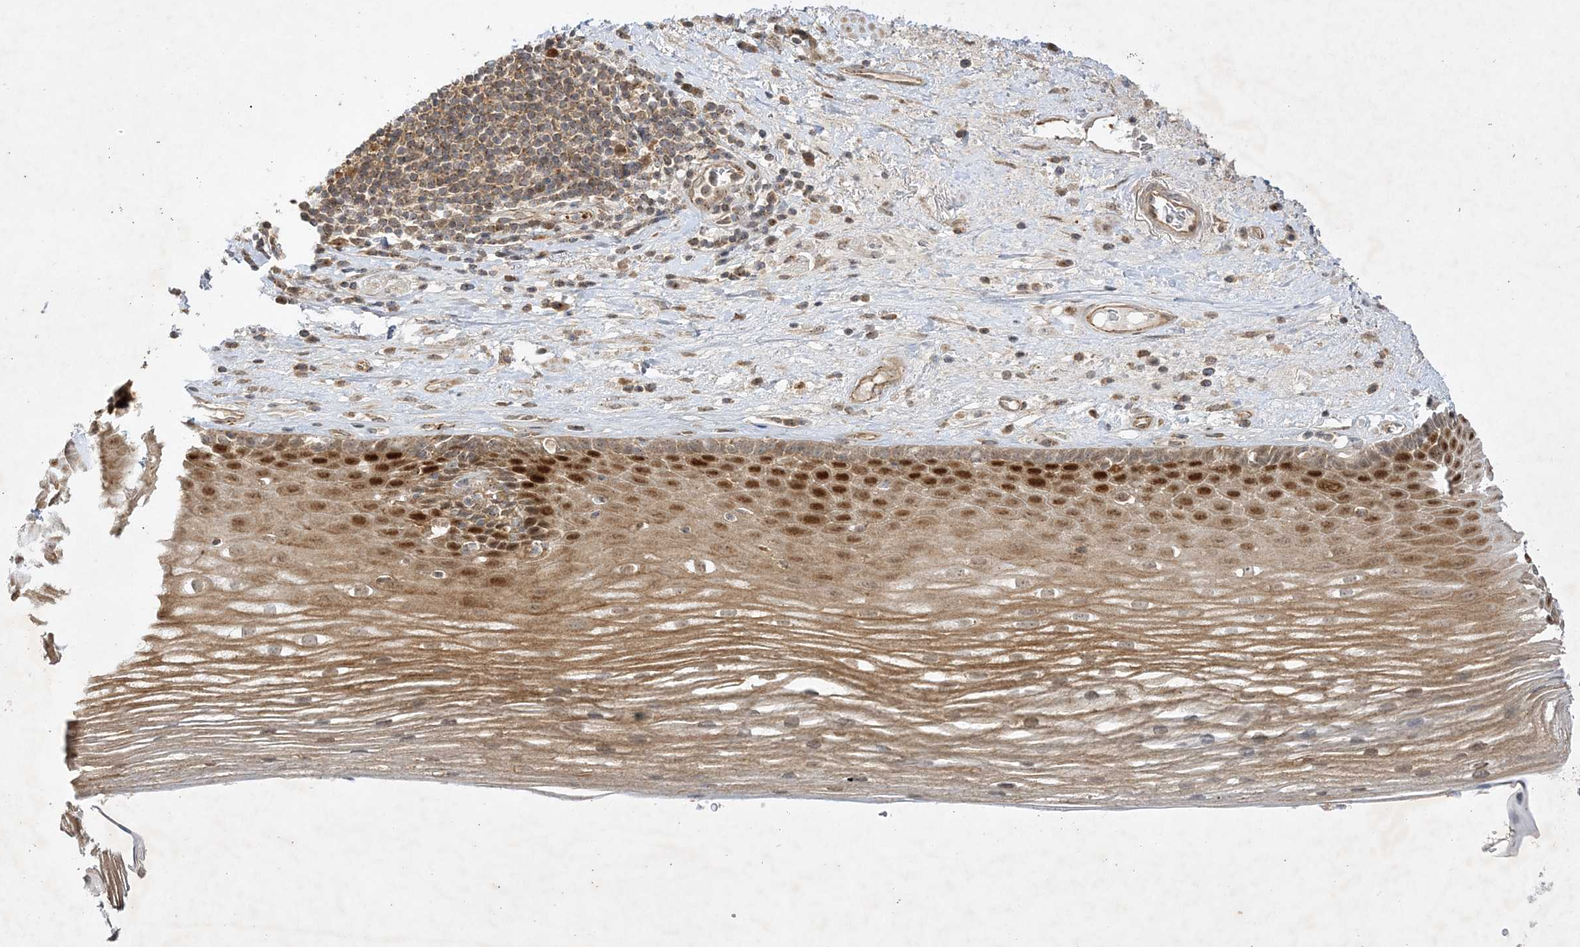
{"staining": {"intensity": "strong", "quantity": "25%-75%", "location": "cytoplasmic/membranous,nuclear"}, "tissue": "esophagus", "cell_type": "Squamous epithelial cells", "image_type": "normal", "snomed": [{"axis": "morphology", "description": "Normal tissue, NOS"}, {"axis": "topography", "description": "Esophagus"}], "caption": "Human esophagus stained with a brown dye reveals strong cytoplasmic/membranous,nuclear positive staining in about 25%-75% of squamous epithelial cells.", "gene": "NAF1", "patient": {"sex": "male", "age": 62}}